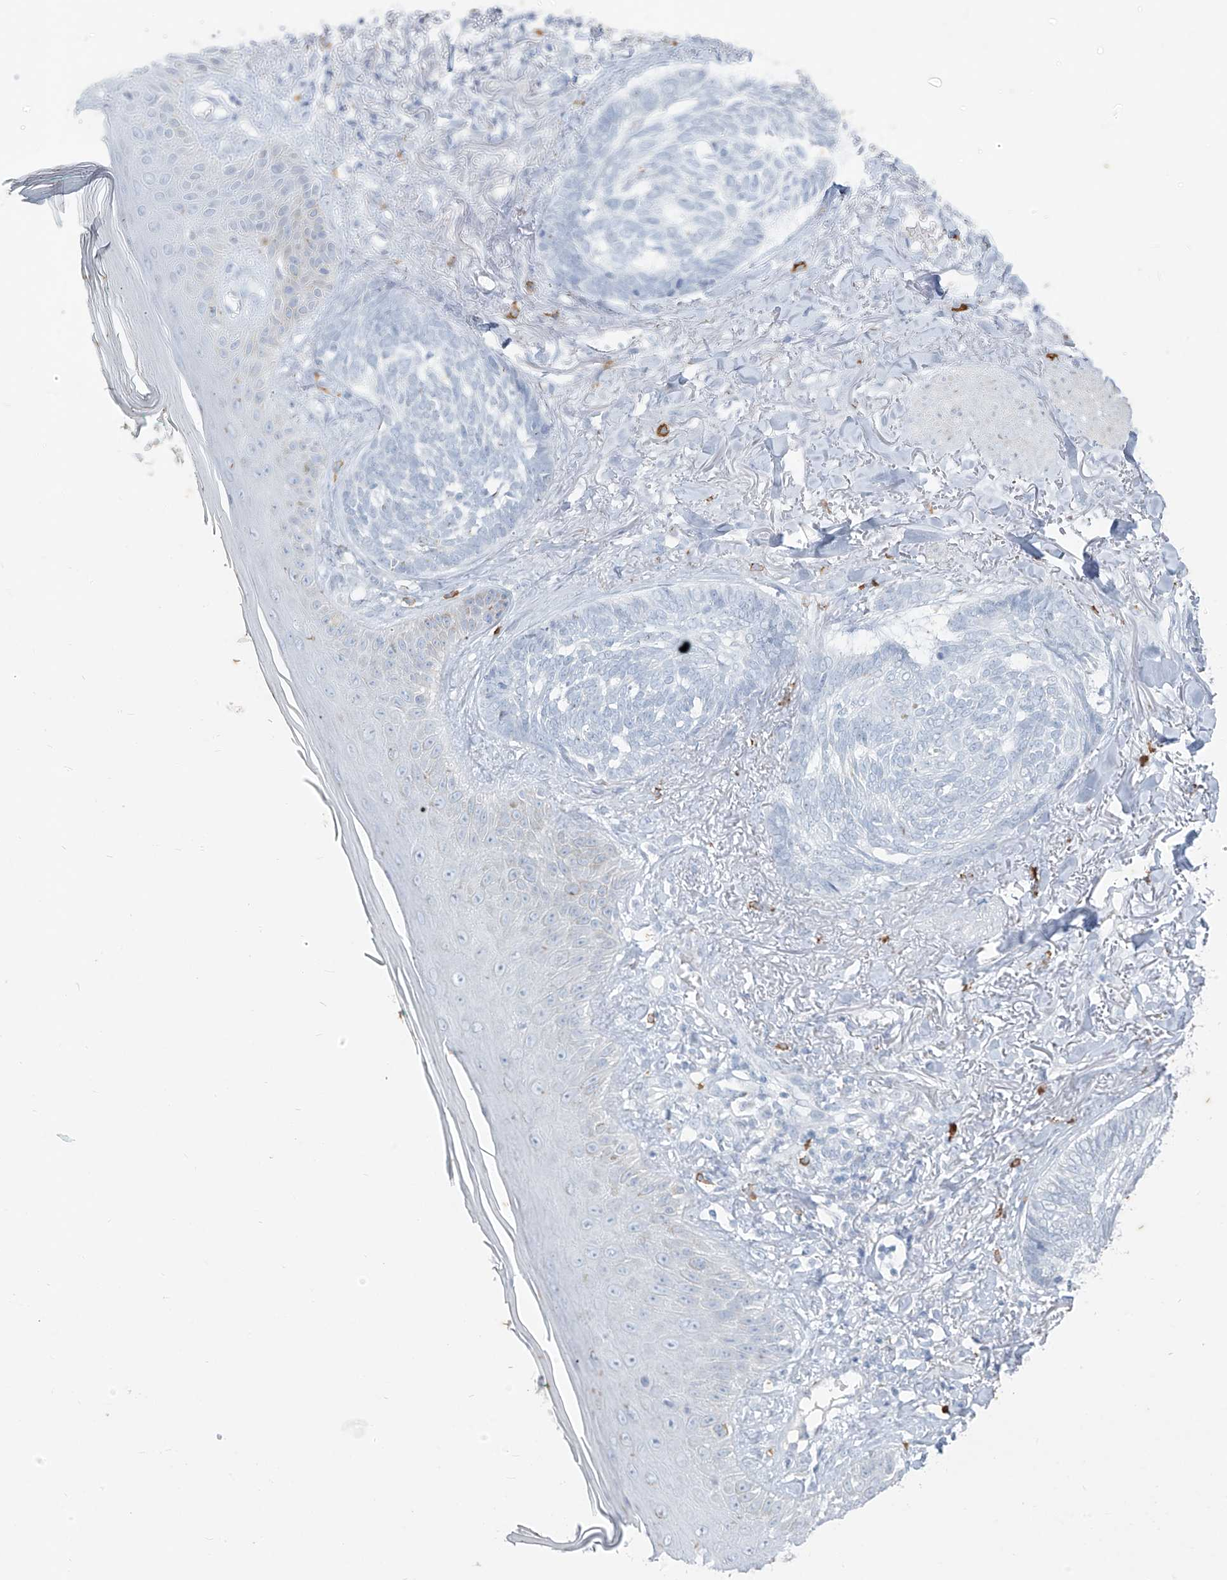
{"staining": {"intensity": "negative", "quantity": "none", "location": "none"}, "tissue": "skin cancer", "cell_type": "Tumor cells", "image_type": "cancer", "snomed": [{"axis": "morphology", "description": "Basal cell carcinoma"}, {"axis": "topography", "description": "Skin"}], "caption": "Immunohistochemical staining of human basal cell carcinoma (skin) displays no significant staining in tumor cells.", "gene": "CX3CR1", "patient": {"sex": "male", "age": 43}}